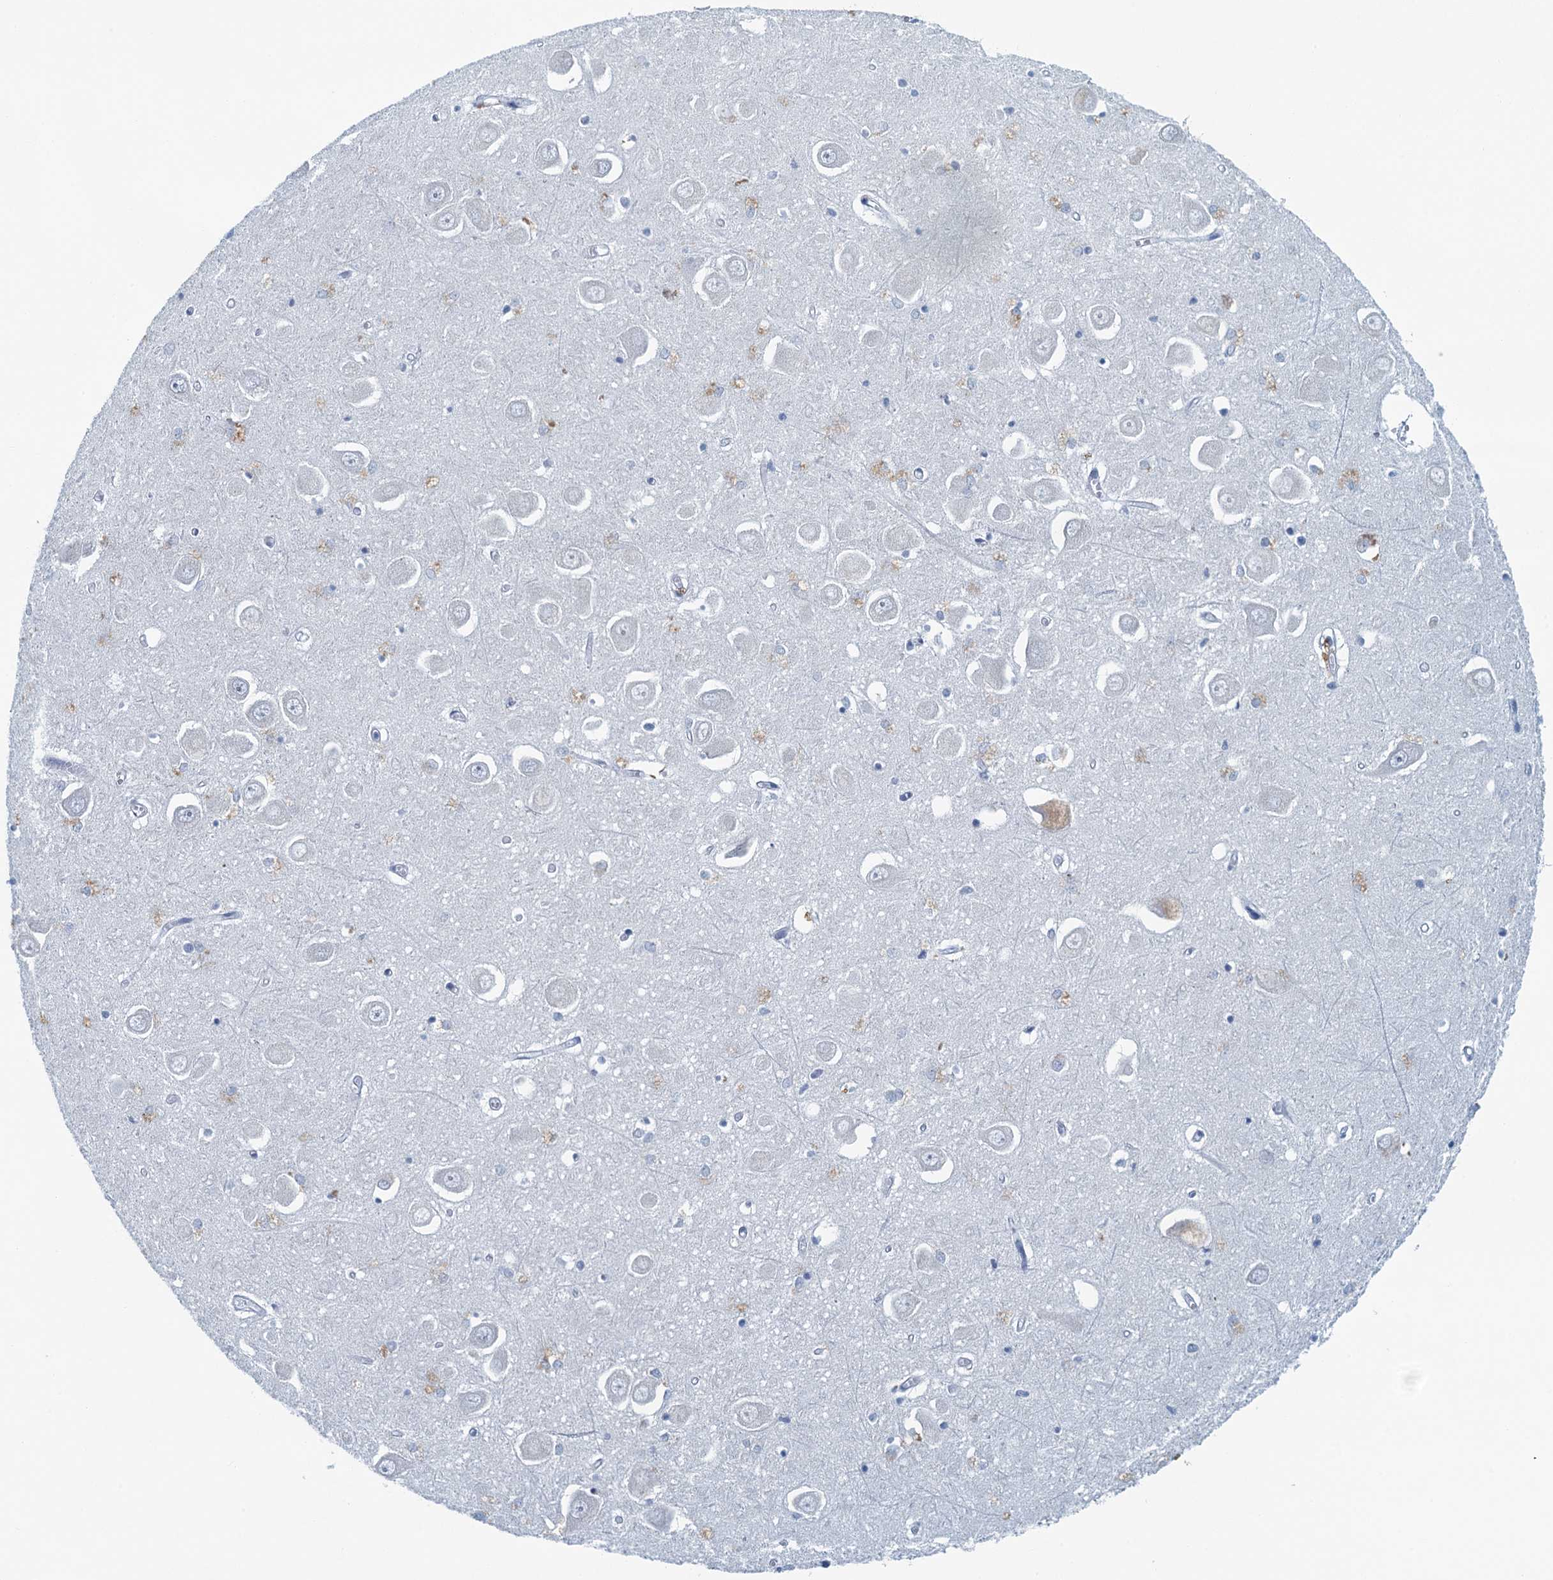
{"staining": {"intensity": "negative", "quantity": "none", "location": "none"}, "tissue": "hippocampus", "cell_type": "Glial cells", "image_type": "normal", "snomed": [{"axis": "morphology", "description": "Normal tissue, NOS"}, {"axis": "topography", "description": "Hippocampus"}], "caption": "A high-resolution photomicrograph shows IHC staining of unremarkable hippocampus, which displays no significant positivity in glial cells.", "gene": "C16orf95", "patient": {"sex": "male", "age": 70}}